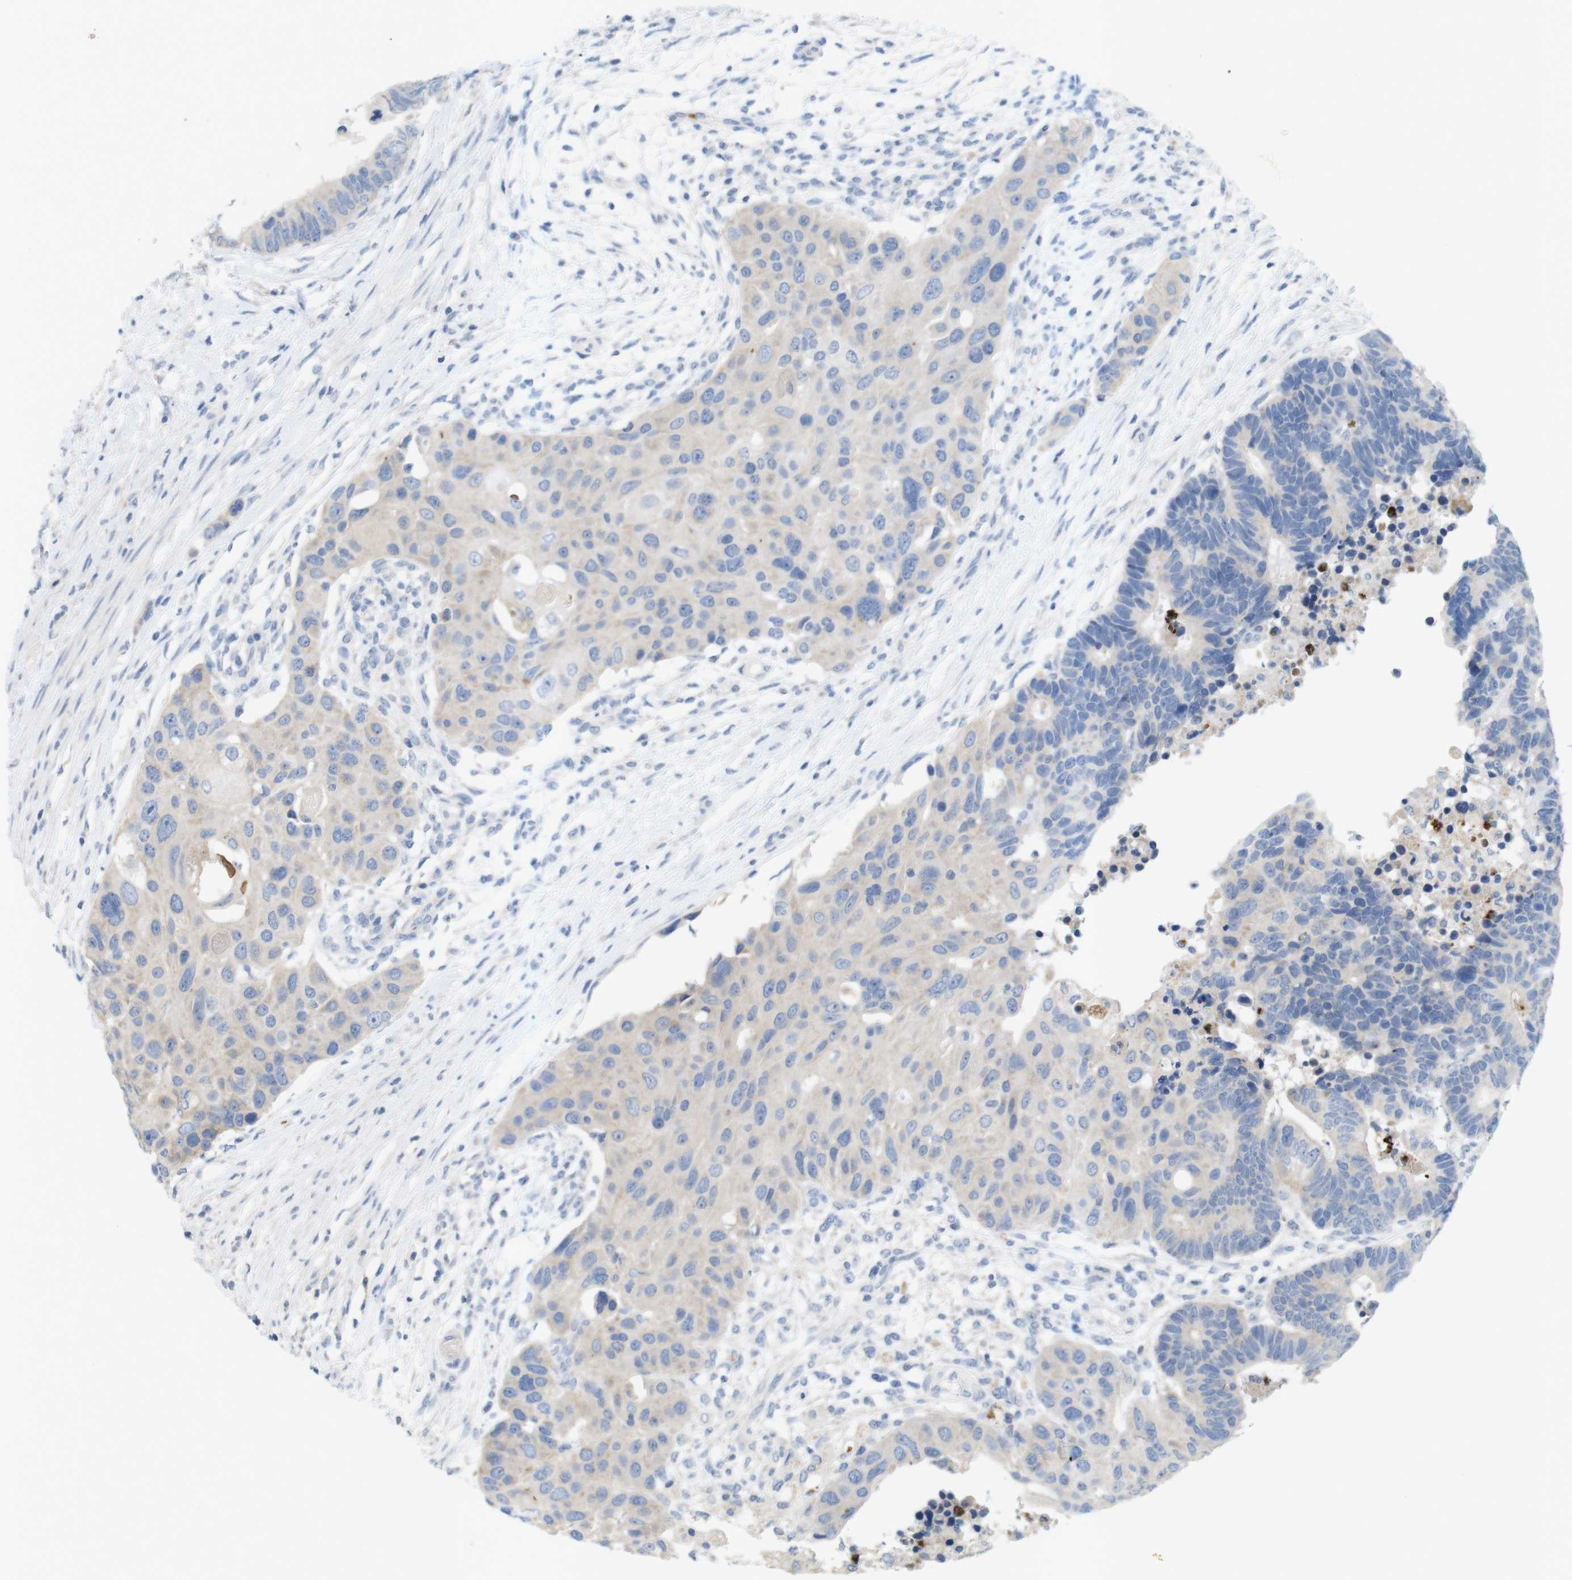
{"staining": {"intensity": "negative", "quantity": "none", "location": "none"}, "tissue": "colorectal cancer", "cell_type": "Tumor cells", "image_type": "cancer", "snomed": [{"axis": "morphology", "description": "Adenocarcinoma, NOS"}, {"axis": "topography", "description": "Rectum"}], "caption": "This is an IHC image of colorectal cancer. There is no staining in tumor cells.", "gene": "TSPAN14", "patient": {"sex": "male", "age": 51}}